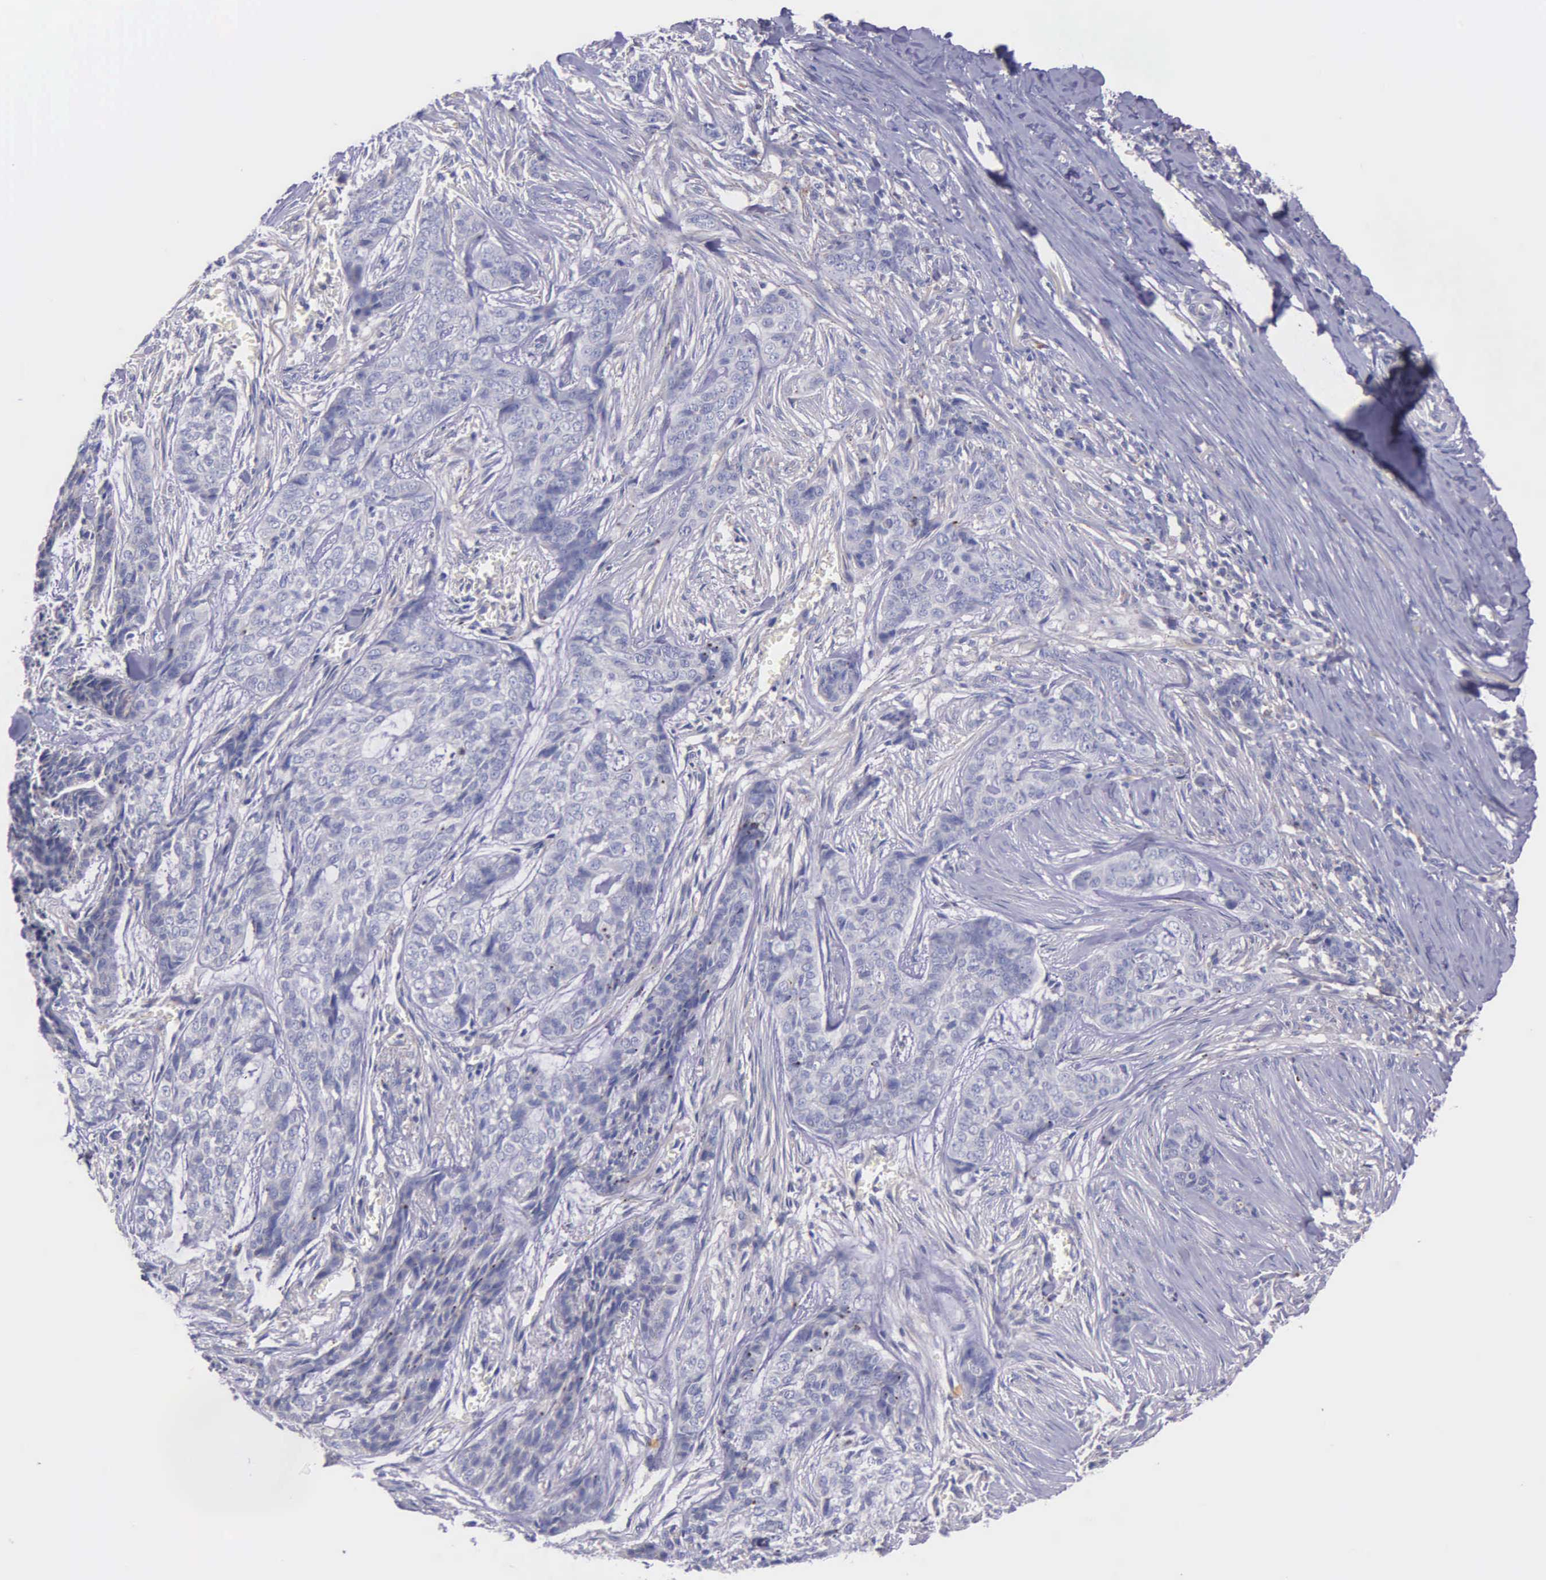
{"staining": {"intensity": "negative", "quantity": "none", "location": "none"}, "tissue": "skin cancer", "cell_type": "Tumor cells", "image_type": "cancer", "snomed": [{"axis": "morphology", "description": "Normal tissue, NOS"}, {"axis": "morphology", "description": "Basal cell carcinoma"}, {"axis": "topography", "description": "Skin"}], "caption": "Immunohistochemistry (IHC) micrograph of basal cell carcinoma (skin) stained for a protein (brown), which shows no expression in tumor cells.", "gene": "MIA2", "patient": {"sex": "female", "age": 65}}